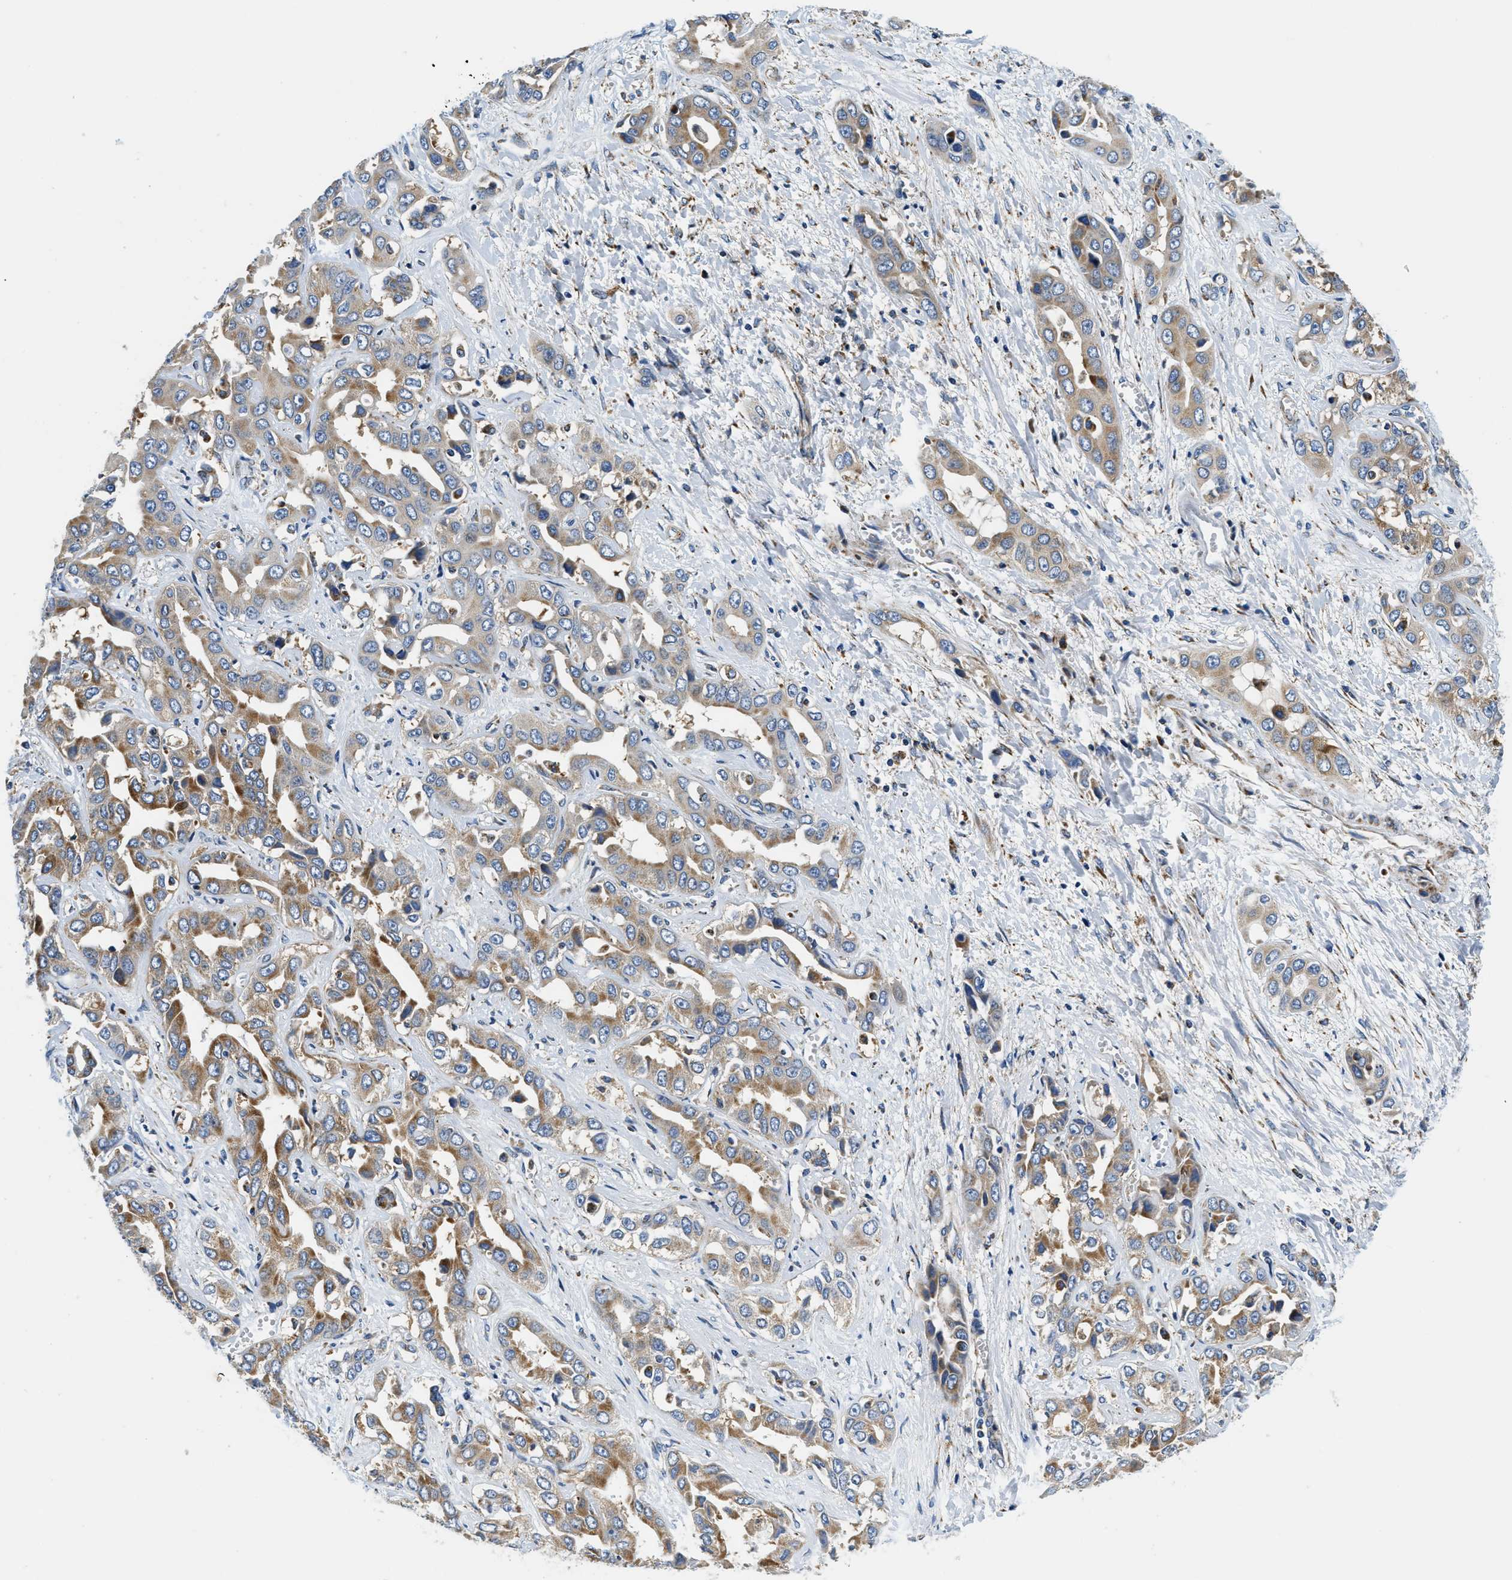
{"staining": {"intensity": "moderate", "quantity": "25%-75%", "location": "cytoplasmic/membranous"}, "tissue": "liver cancer", "cell_type": "Tumor cells", "image_type": "cancer", "snomed": [{"axis": "morphology", "description": "Cholangiocarcinoma"}, {"axis": "topography", "description": "Liver"}], "caption": "DAB (3,3'-diaminobenzidine) immunohistochemical staining of human liver cholangiocarcinoma demonstrates moderate cytoplasmic/membranous protein positivity in approximately 25%-75% of tumor cells.", "gene": "SAMD4B", "patient": {"sex": "female", "age": 52}}